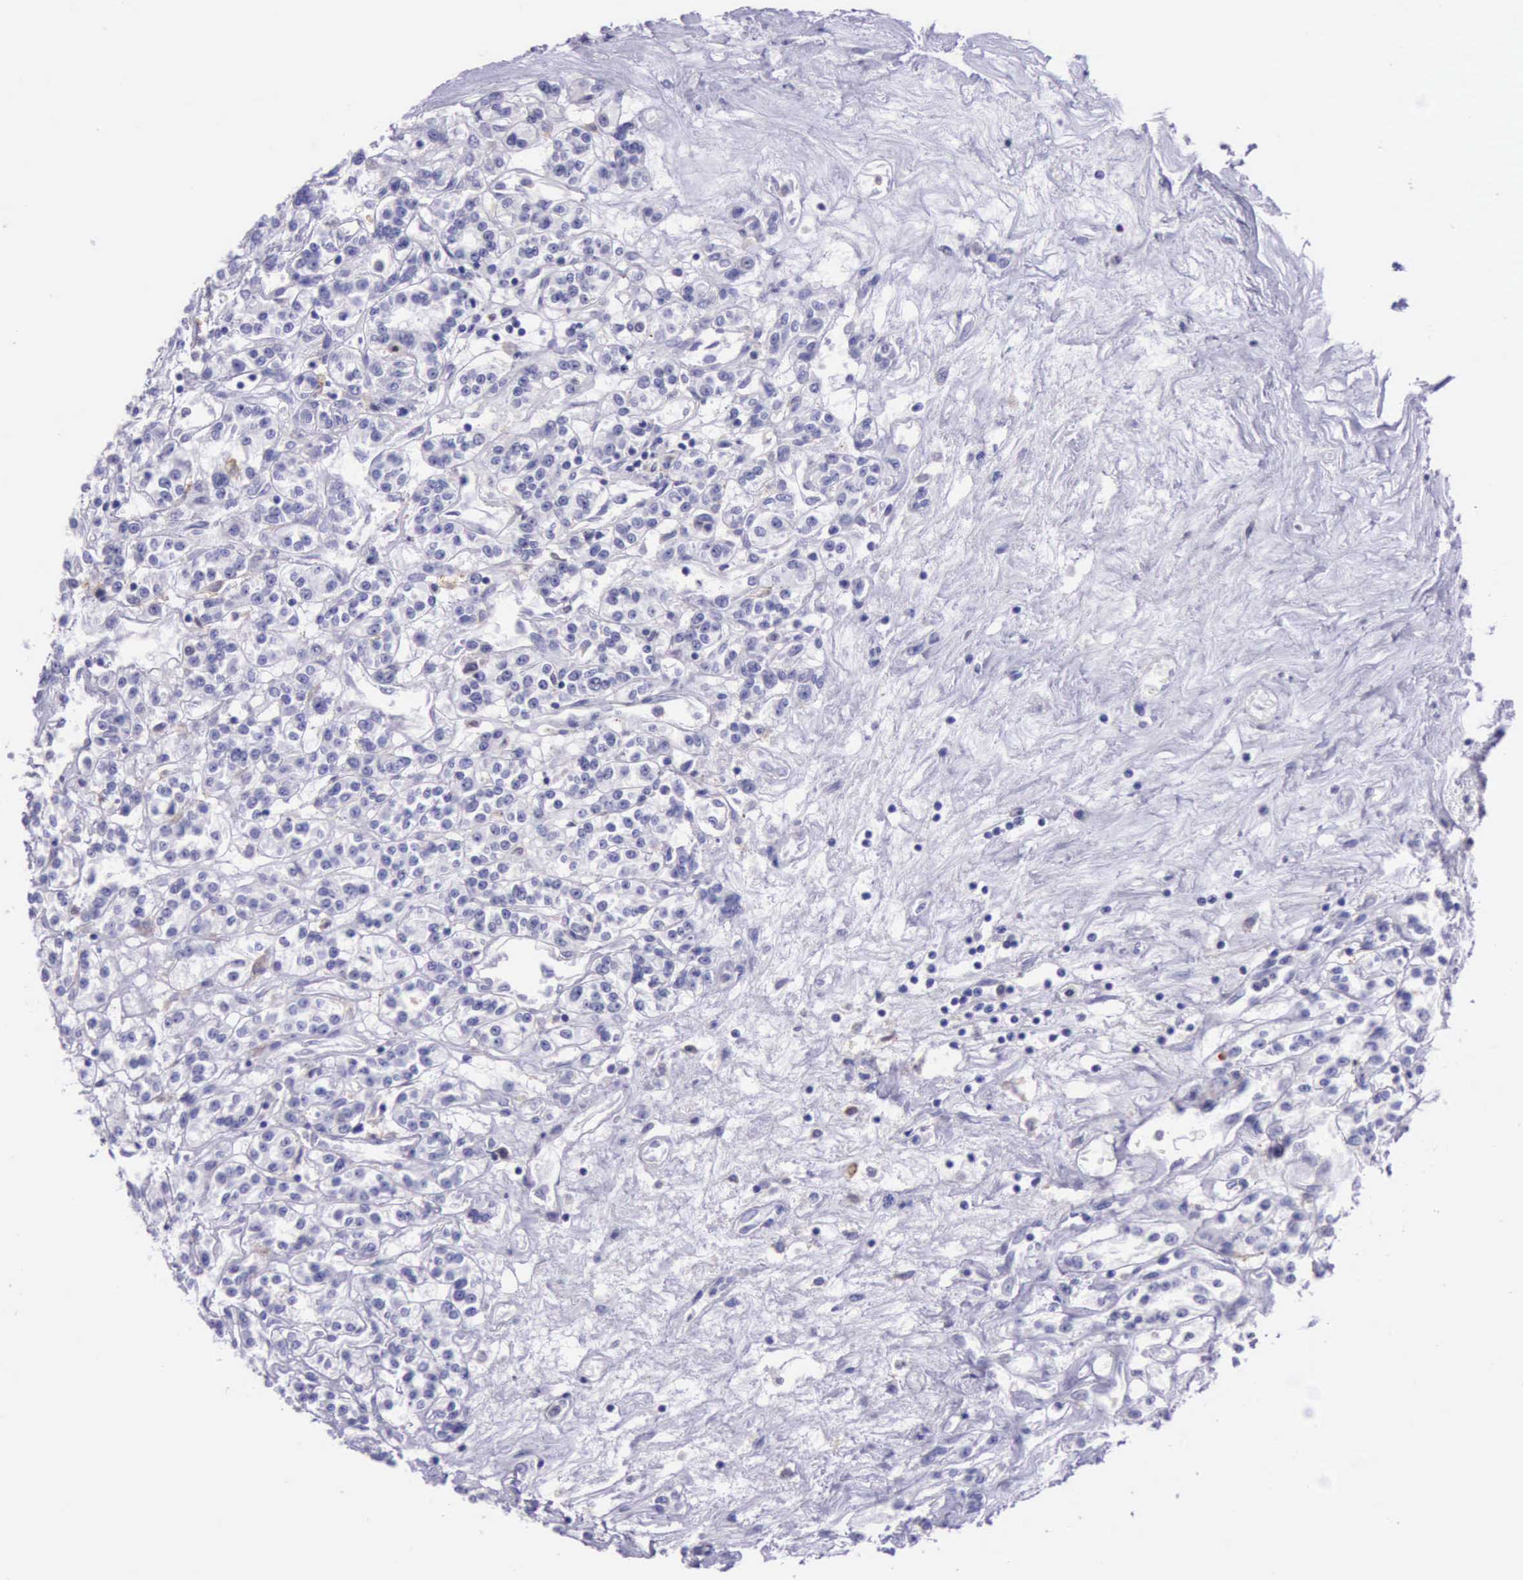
{"staining": {"intensity": "negative", "quantity": "none", "location": "none"}, "tissue": "renal cancer", "cell_type": "Tumor cells", "image_type": "cancer", "snomed": [{"axis": "morphology", "description": "Adenocarcinoma, NOS"}, {"axis": "topography", "description": "Kidney"}], "caption": "The IHC photomicrograph has no significant expression in tumor cells of renal cancer tissue.", "gene": "BTK", "patient": {"sex": "female", "age": 76}}